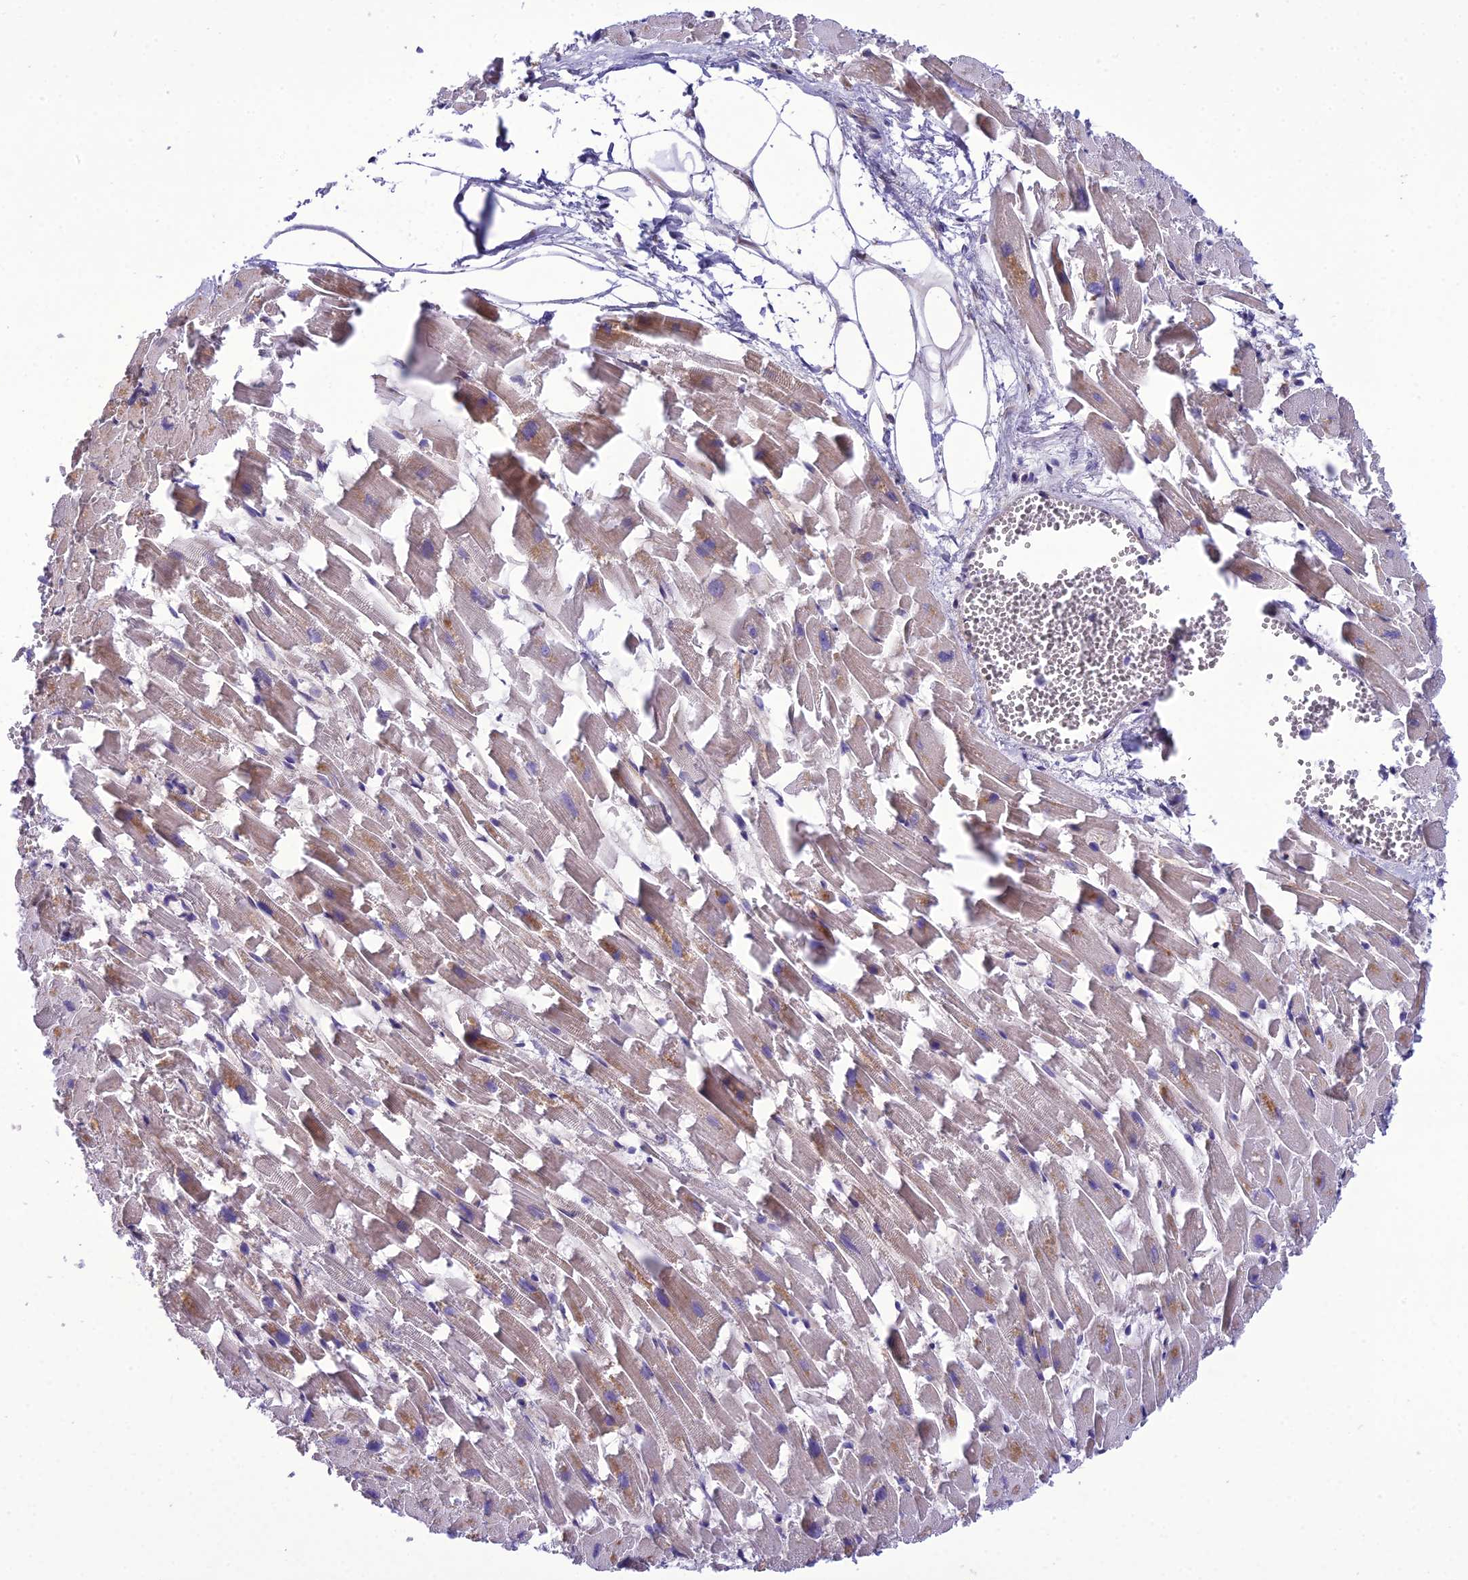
{"staining": {"intensity": "moderate", "quantity": ">75%", "location": "cytoplasmic/membranous"}, "tissue": "heart muscle", "cell_type": "Cardiomyocytes", "image_type": "normal", "snomed": [{"axis": "morphology", "description": "Normal tissue, NOS"}, {"axis": "topography", "description": "Heart"}], "caption": "Immunohistochemical staining of normal heart muscle shows moderate cytoplasmic/membranous protein positivity in about >75% of cardiomyocytes.", "gene": "NODAL", "patient": {"sex": "female", "age": 64}}